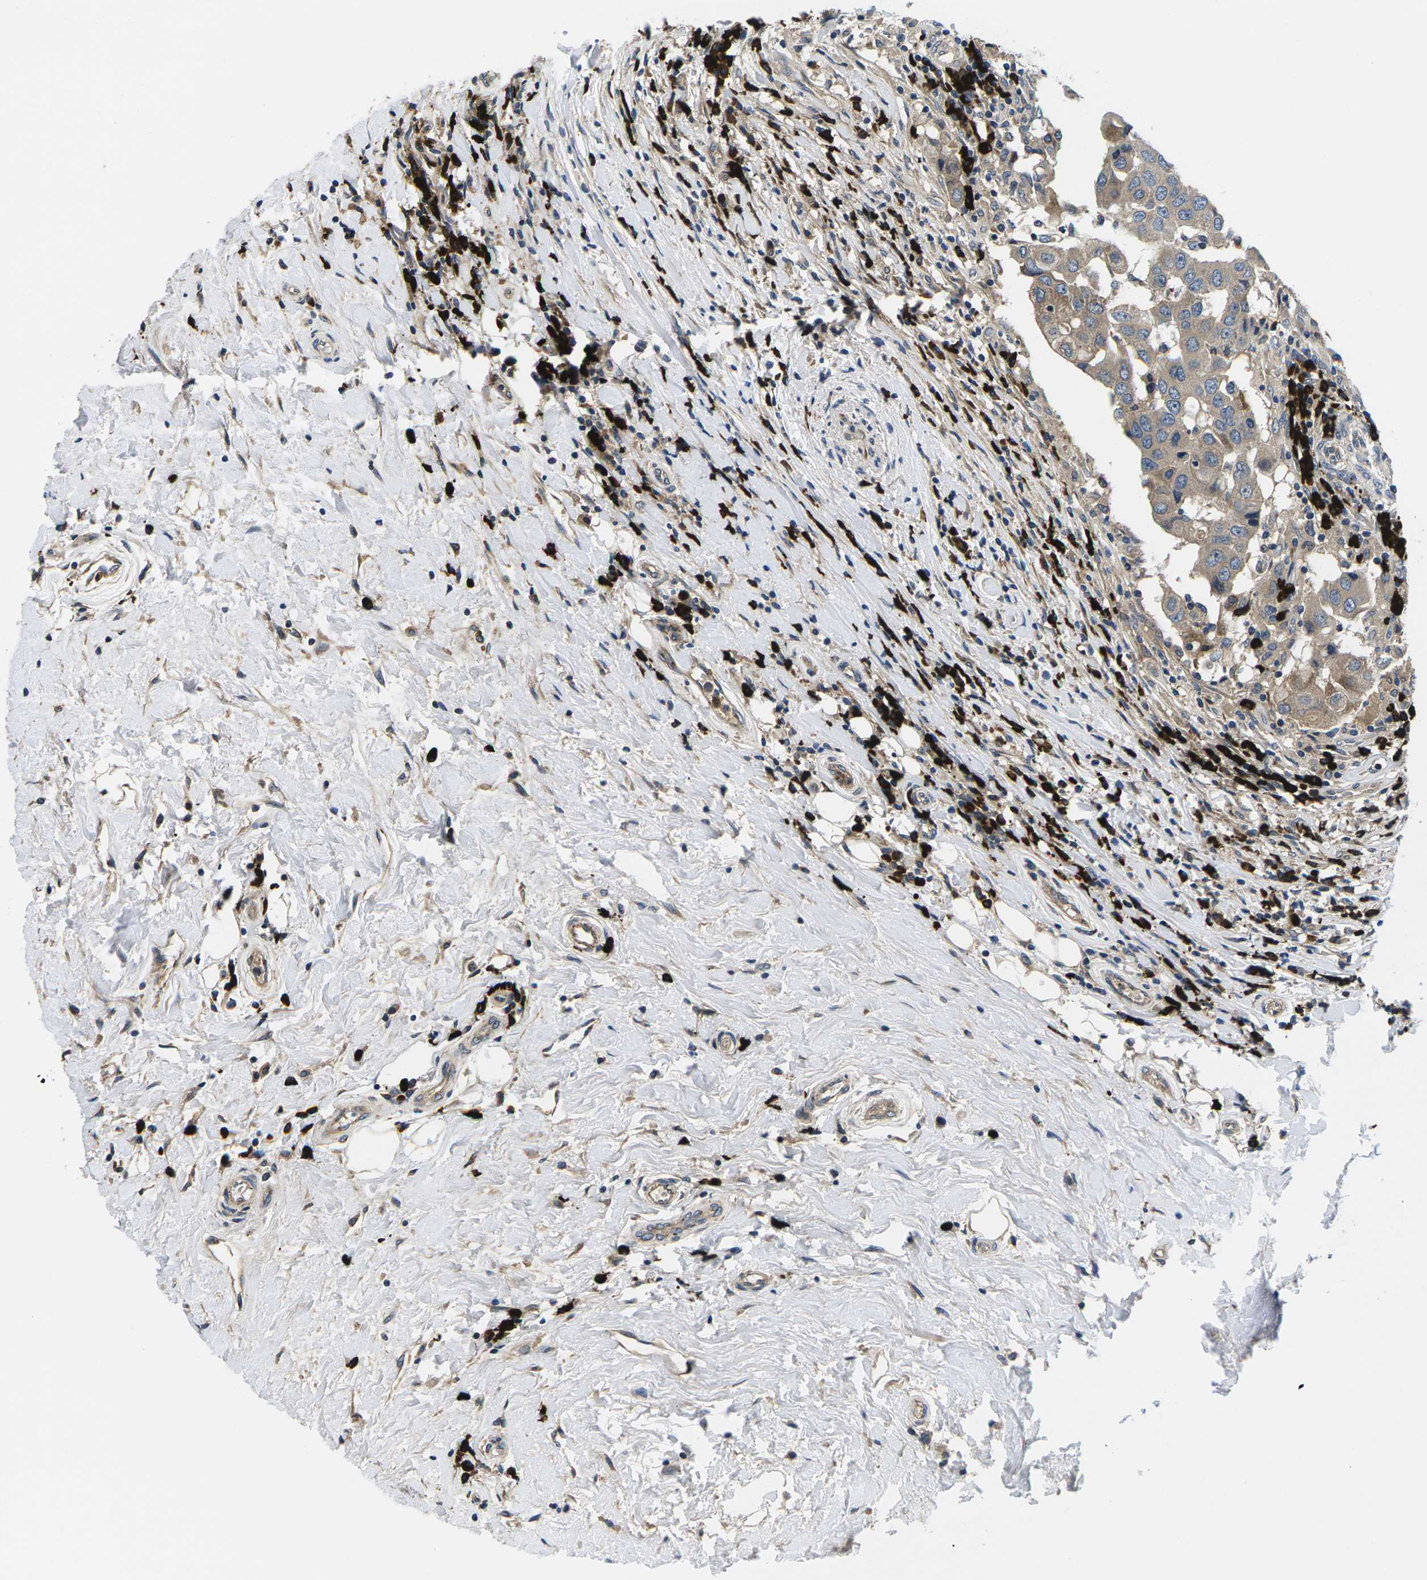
{"staining": {"intensity": "weak", "quantity": "<25%", "location": "cytoplasmic/membranous"}, "tissue": "breast cancer", "cell_type": "Tumor cells", "image_type": "cancer", "snomed": [{"axis": "morphology", "description": "Duct carcinoma"}, {"axis": "topography", "description": "Breast"}], "caption": "Immunohistochemistry image of breast cancer (intraductal carcinoma) stained for a protein (brown), which reveals no staining in tumor cells.", "gene": "PLCE1", "patient": {"sex": "female", "age": 27}}